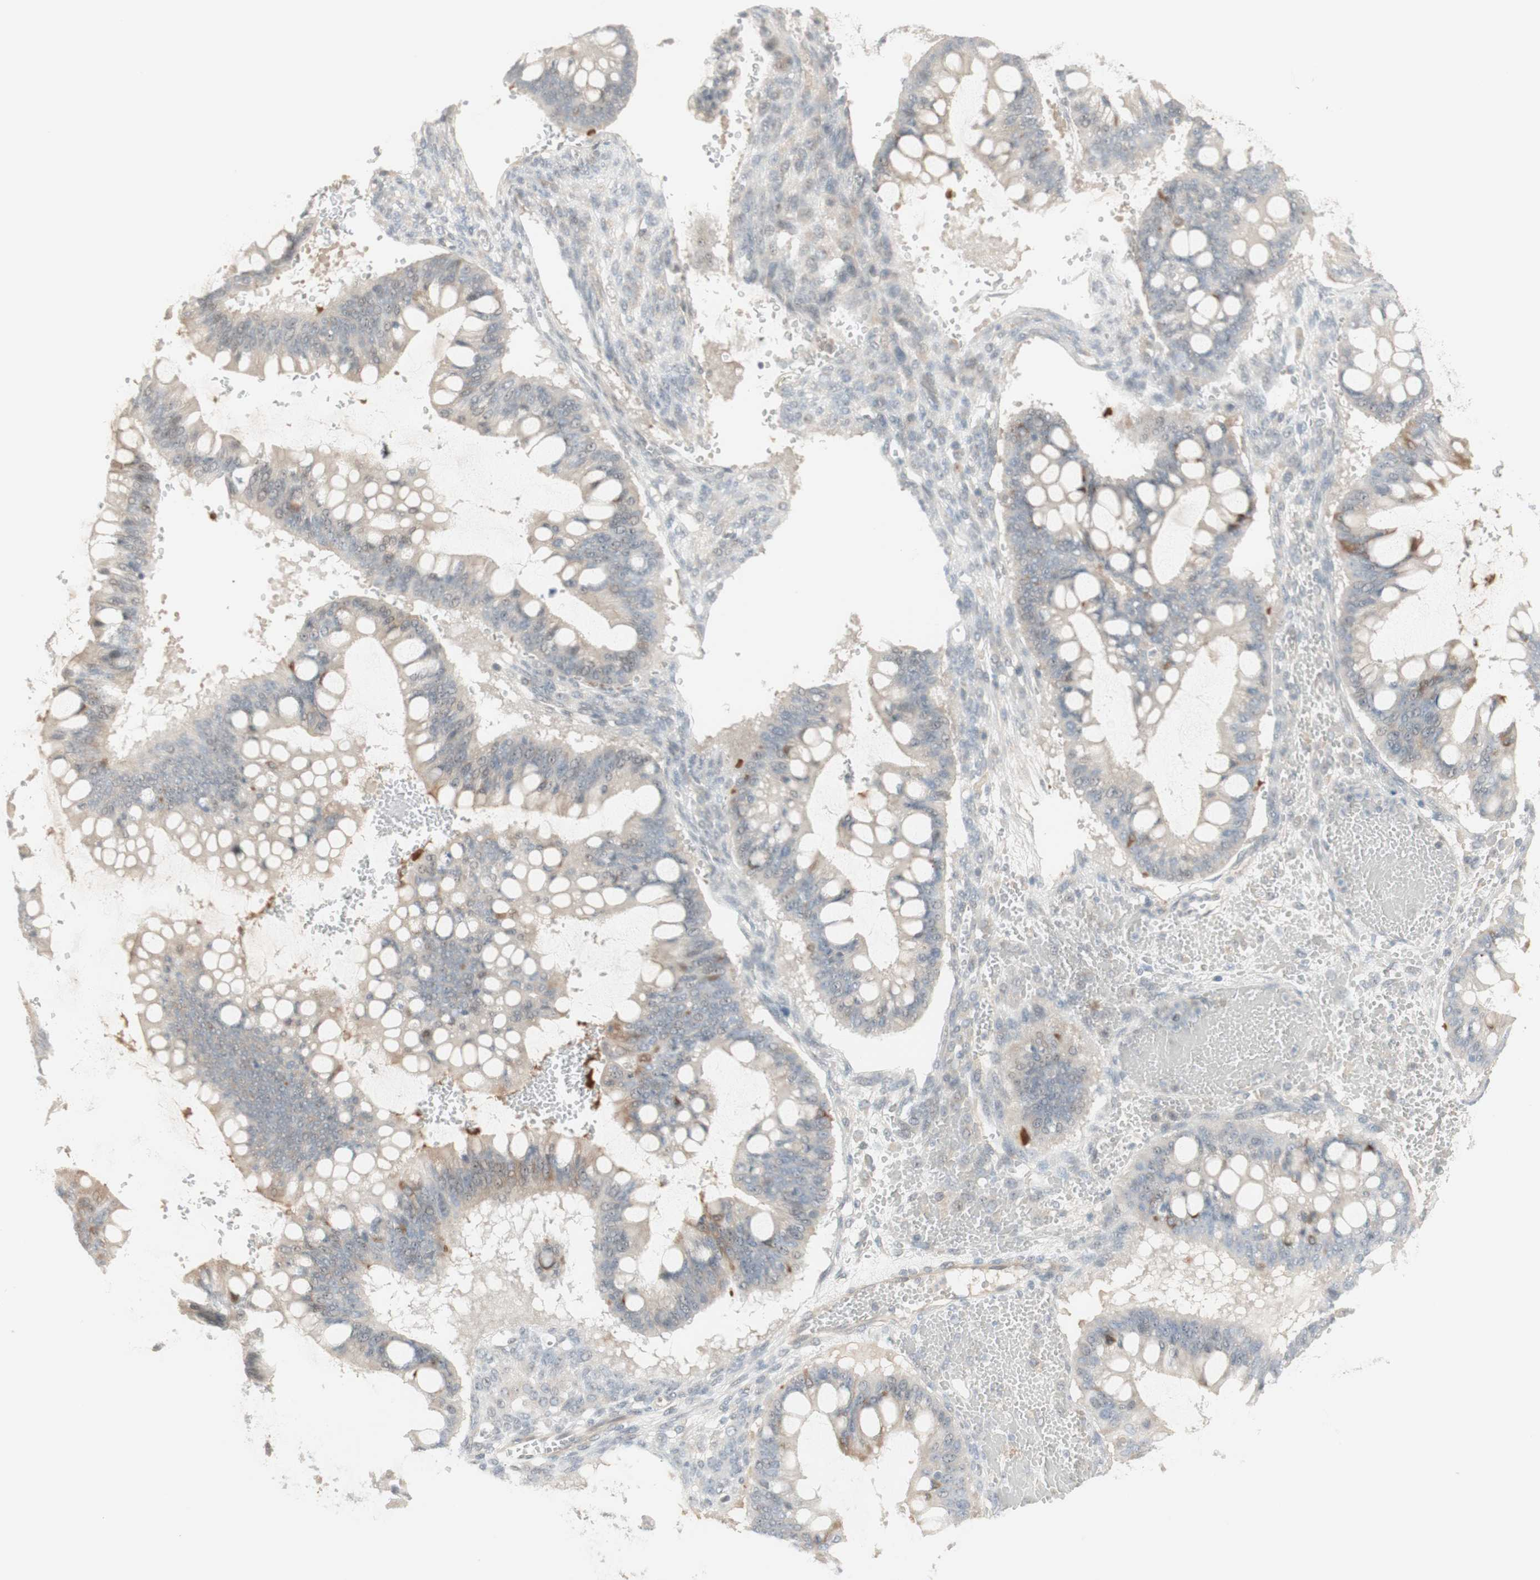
{"staining": {"intensity": "weak", "quantity": "25%-75%", "location": "cytoplasmic/membranous"}, "tissue": "ovarian cancer", "cell_type": "Tumor cells", "image_type": "cancer", "snomed": [{"axis": "morphology", "description": "Cystadenocarcinoma, mucinous, NOS"}, {"axis": "topography", "description": "Ovary"}], "caption": "A brown stain shows weak cytoplasmic/membranous staining of a protein in human ovarian cancer (mucinous cystadenocarcinoma) tumor cells.", "gene": "PLCD4", "patient": {"sex": "female", "age": 73}}